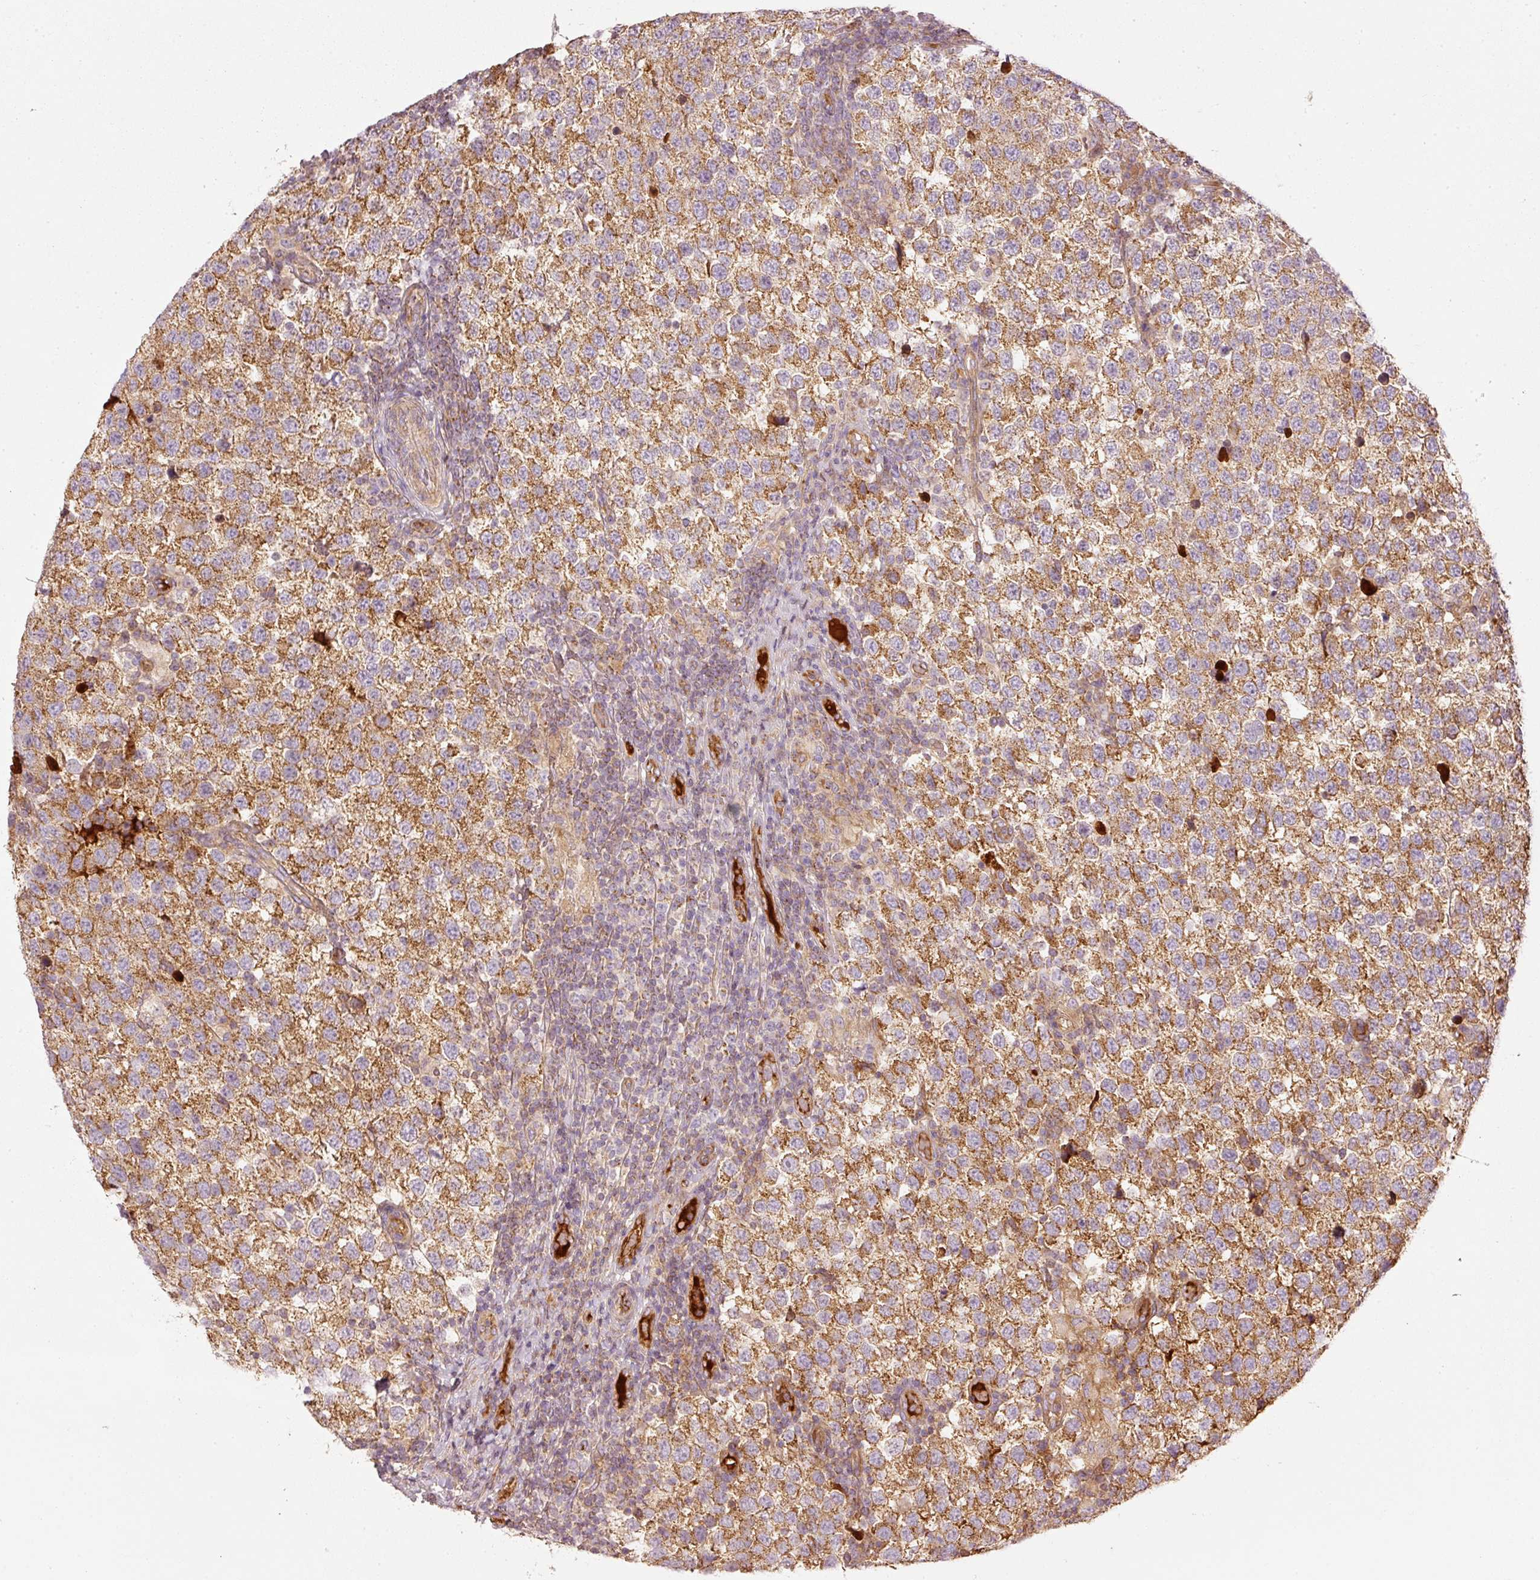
{"staining": {"intensity": "moderate", "quantity": ">75%", "location": "cytoplasmic/membranous"}, "tissue": "testis cancer", "cell_type": "Tumor cells", "image_type": "cancer", "snomed": [{"axis": "morphology", "description": "Seminoma, NOS"}, {"axis": "topography", "description": "Testis"}], "caption": "Testis cancer was stained to show a protein in brown. There is medium levels of moderate cytoplasmic/membranous staining in approximately >75% of tumor cells.", "gene": "SERPING1", "patient": {"sex": "male", "age": 34}}